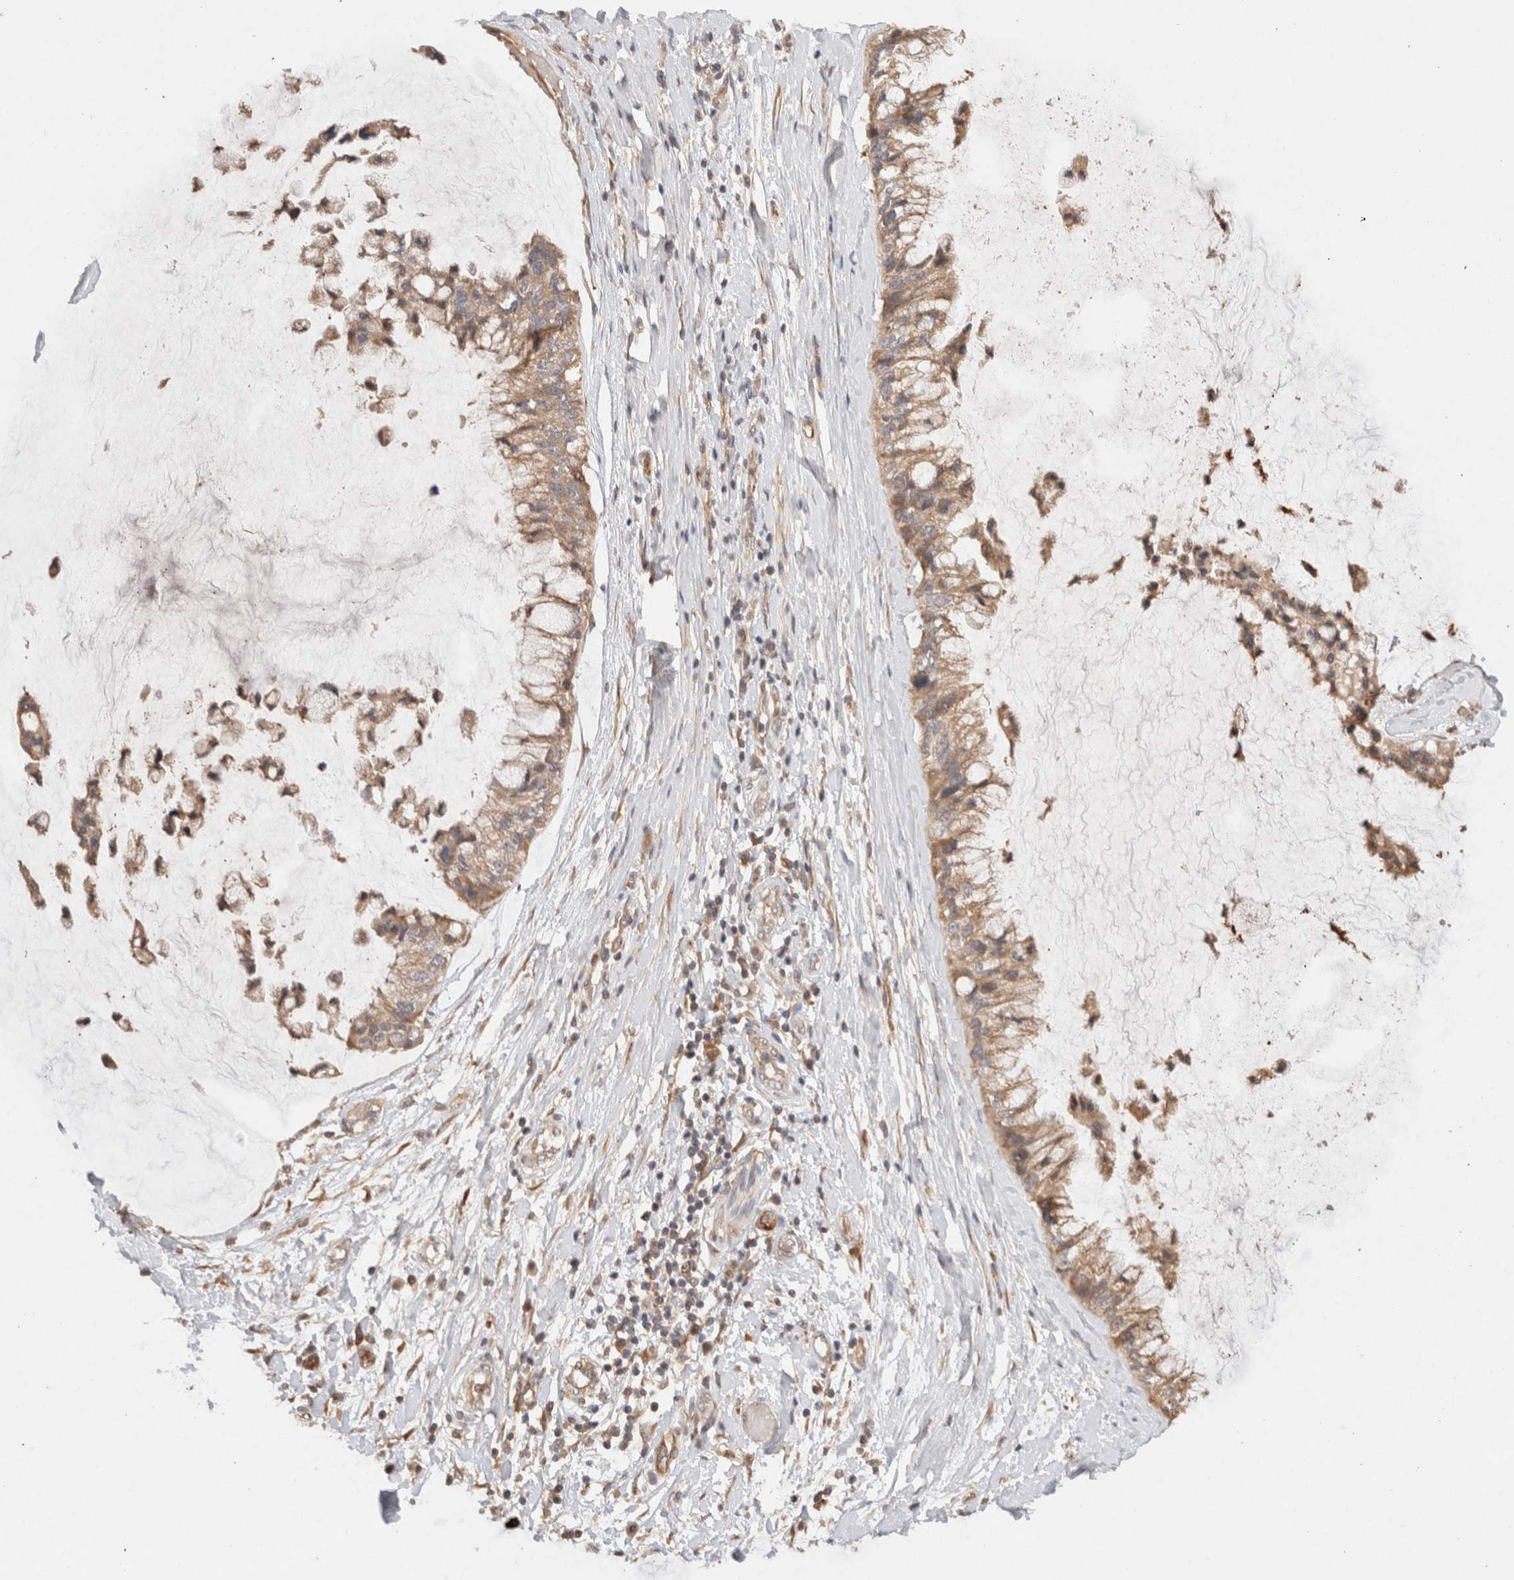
{"staining": {"intensity": "moderate", "quantity": ">75%", "location": "cytoplasmic/membranous"}, "tissue": "ovarian cancer", "cell_type": "Tumor cells", "image_type": "cancer", "snomed": [{"axis": "morphology", "description": "Cystadenocarcinoma, mucinous, NOS"}, {"axis": "topography", "description": "Ovary"}], "caption": "Immunohistochemistry (IHC) (DAB) staining of human ovarian cancer (mucinous cystadenocarcinoma) reveals moderate cytoplasmic/membranous protein staining in approximately >75% of tumor cells.", "gene": "KLHL20", "patient": {"sex": "female", "age": 39}}